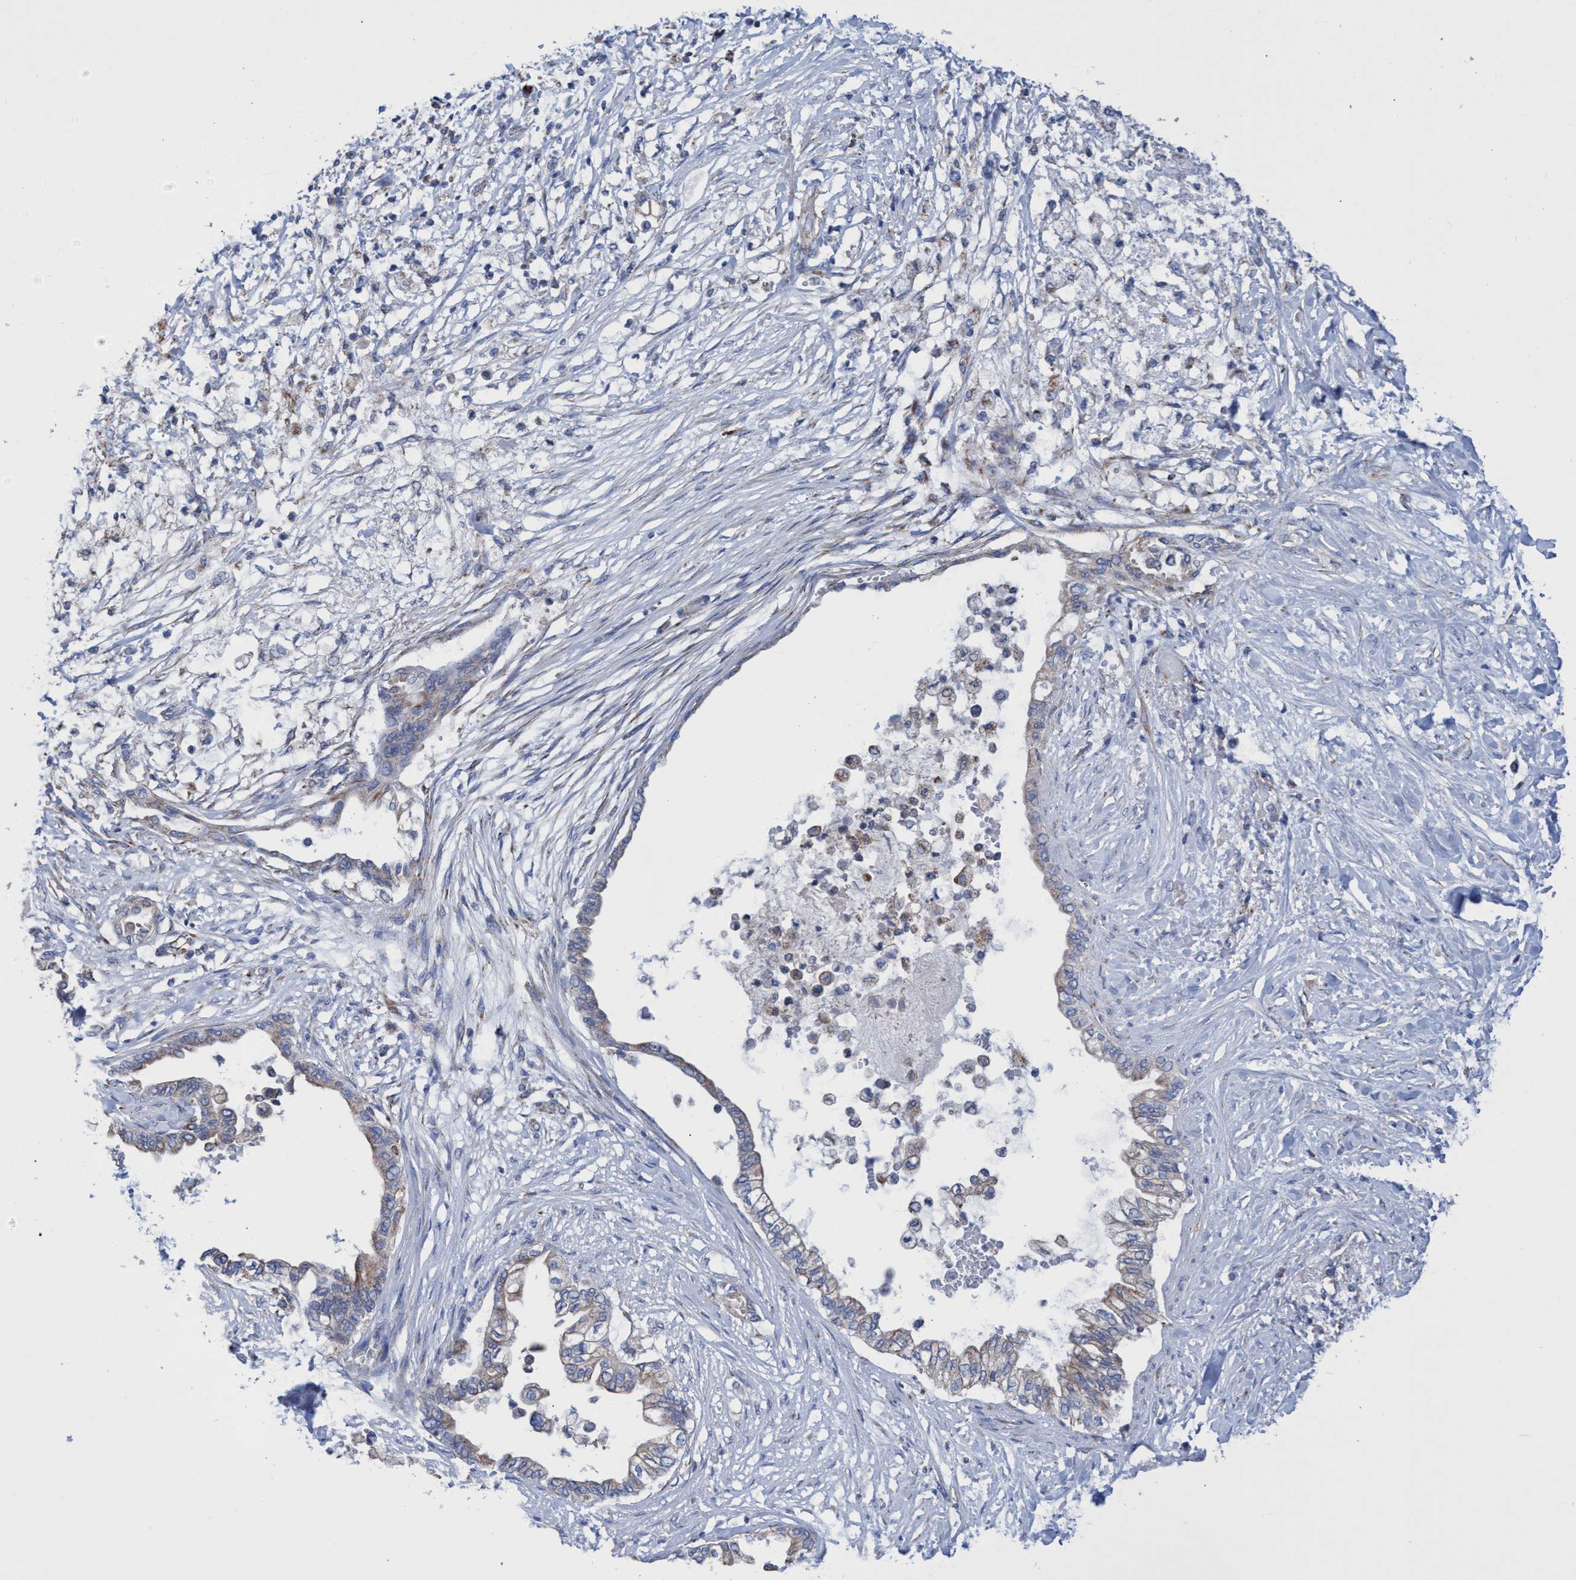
{"staining": {"intensity": "weak", "quantity": "25%-75%", "location": "cytoplasmic/membranous"}, "tissue": "pancreatic cancer", "cell_type": "Tumor cells", "image_type": "cancer", "snomed": [{"axis": "morphology", "description": "Normal tissue, NOS"}, {"axis": "morphology", "description": "Adenocarcinoma, NOS"}, {"axis": "topography", "description": "Pancreas"}, {"axis": "topography", "description": "Duodenum"}], "caption": "This is a photomicrograph of immunohistochemistry staining of pancreatic cancer, which shows weak staining in the cytoplasmic/membranous of tumor cells.", "gene": "ZNF750", "patient": {"sex": "female", "age": 60}}